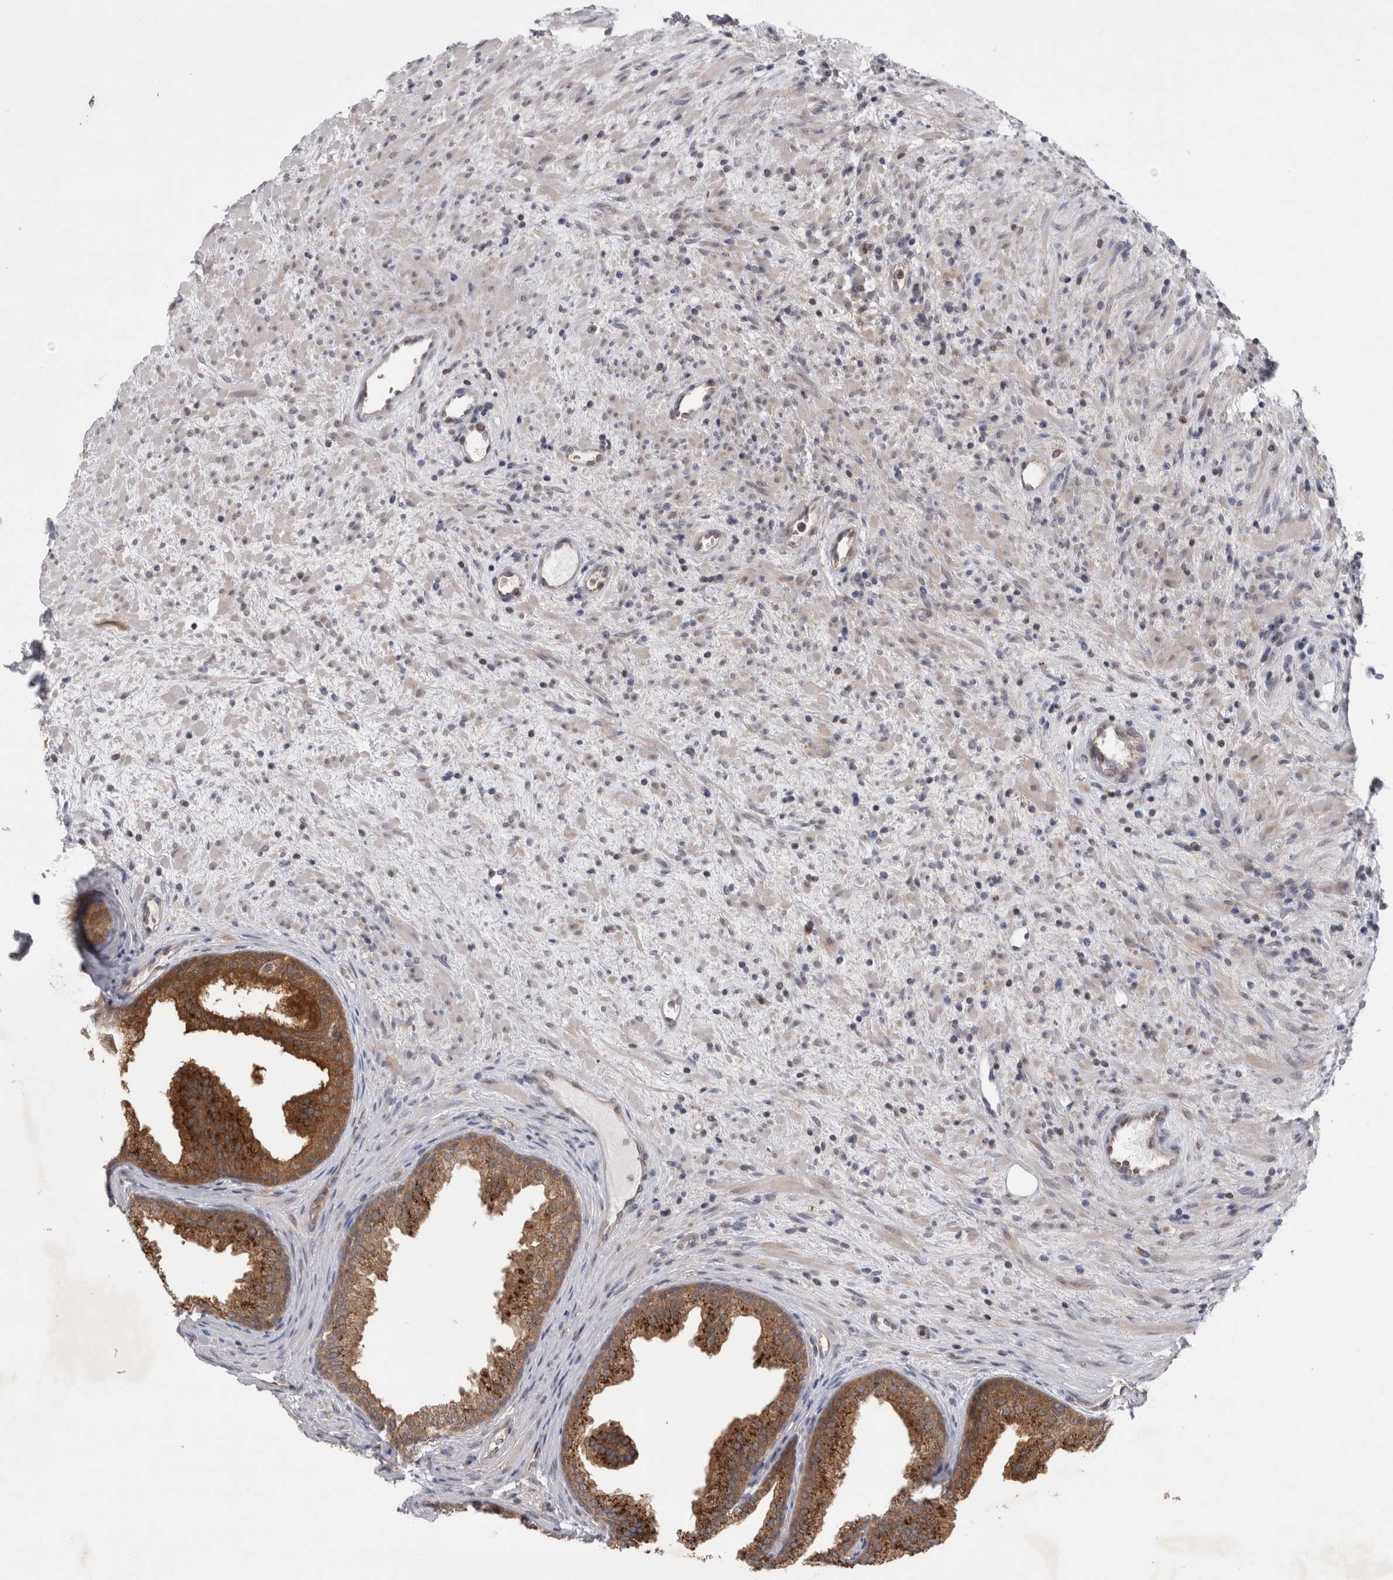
{"staining": {"intensity": "strong", "quantity": ">75%", "location": "cytoplasmic/membranous"}, "tissue": "prostate", "cell_type": "Glandular cells", "image_type": "normal", "snomed": [{"axis": "morphology", "description": "Normal tissue, NOS"}, {"axis": "topography", "description": "Prostate"}], "caption": "Protein expression analysis of benign prostate demonstrates strong cytoplasmic/membranous staining in about >75% of glandular cells. (Brightfield microscopy of DAB IHC at high magnification).", "gene": "PSMB2", "patient": {"sex": "male", "age": 76}}